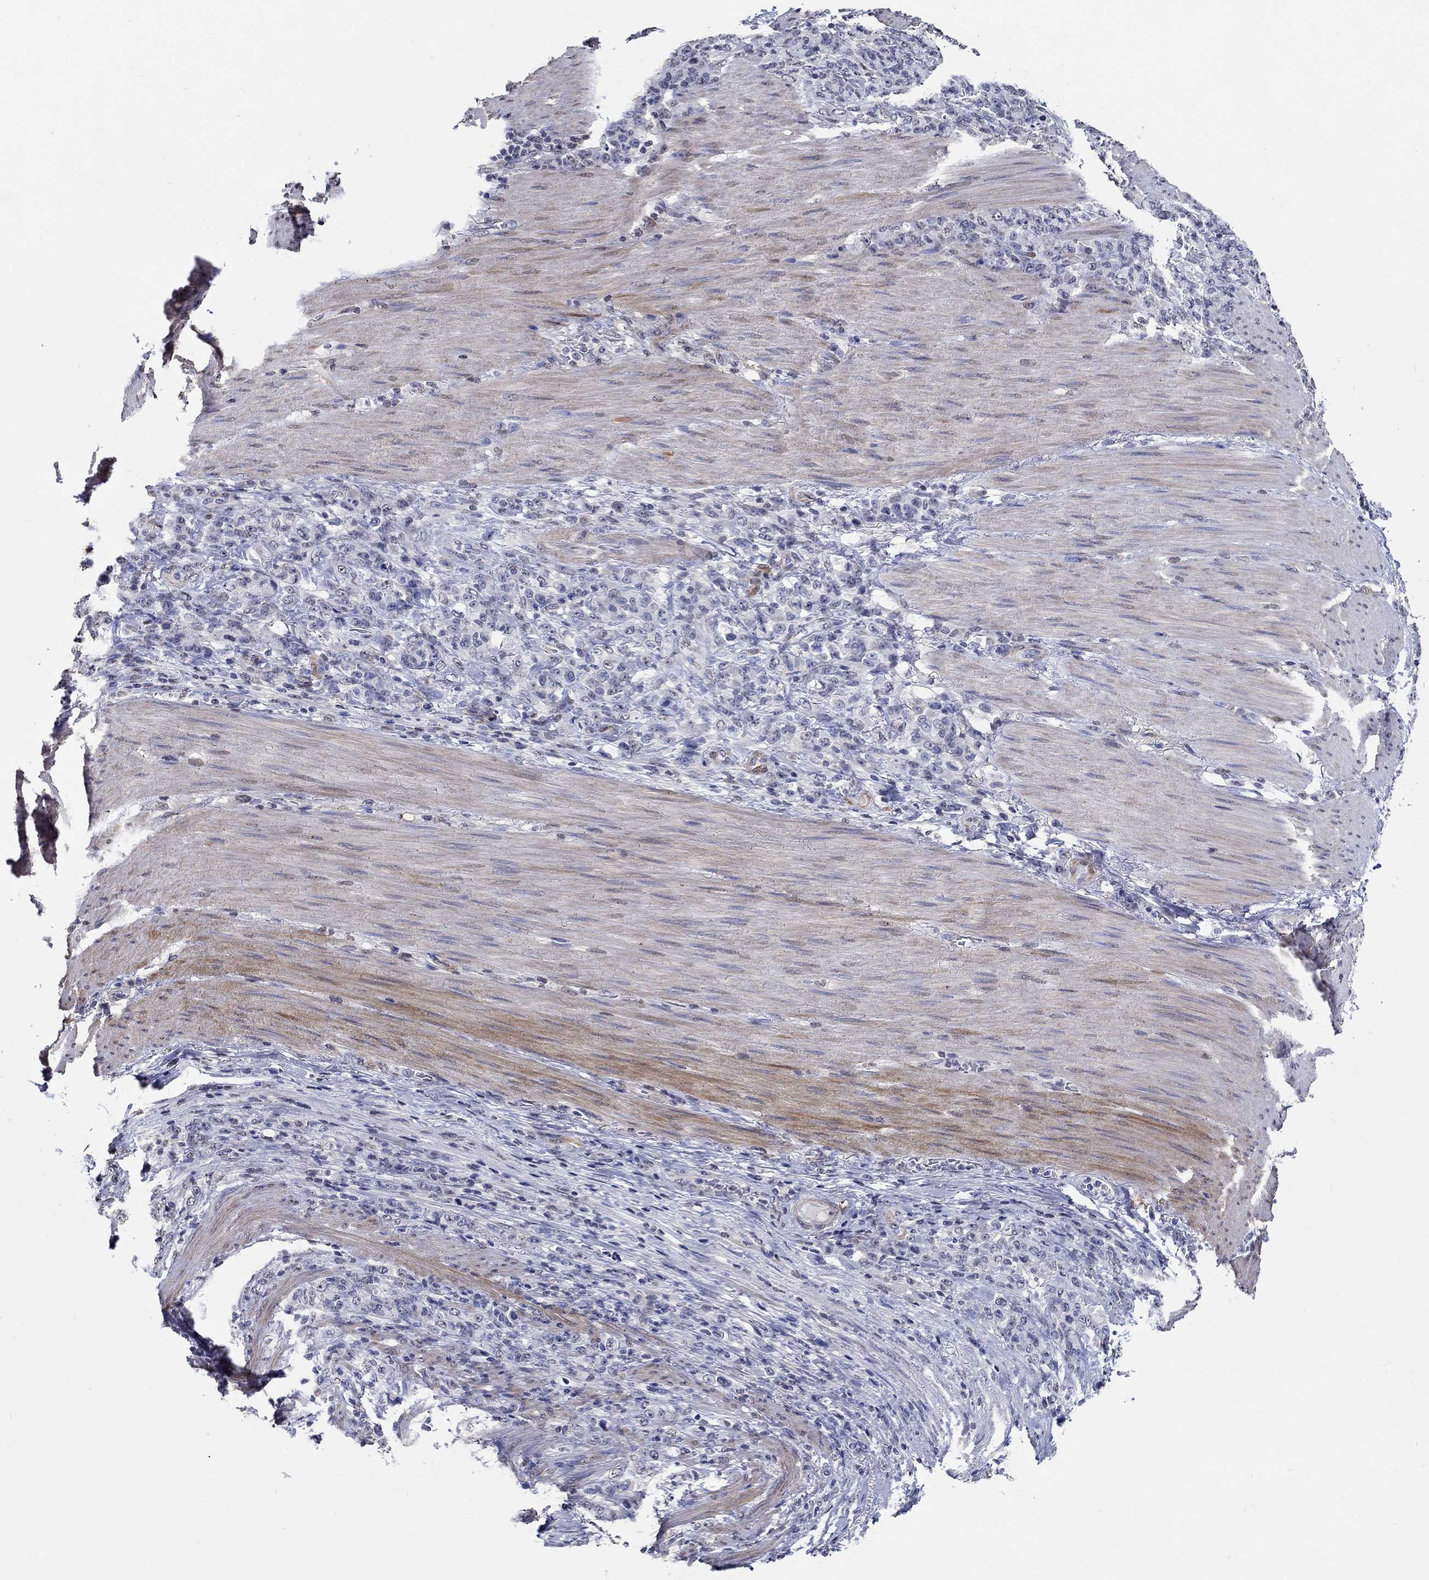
{"staining": {"intensity": "negative", "quantity": "none", "location": "none"}, "tissue": "stomach cancer", "cell_type": "Tumor cells", "image_type": "cancer", "snomed": [{"axis": "morphology", "description": "Normal tissue, NOS"}, {"axis": "morphology", "description": "Adenocarcinoma, NOS"}, {"axis": "topography", "description": "Stomach"}], "caption": "This is an immunohistochemistry photomicrograph of human stomach cancer (adenocarcinoma). There is no positivity in tumor cells.", "gene": "PDE1B", "patient": {"sex": "female", "age": 79}}